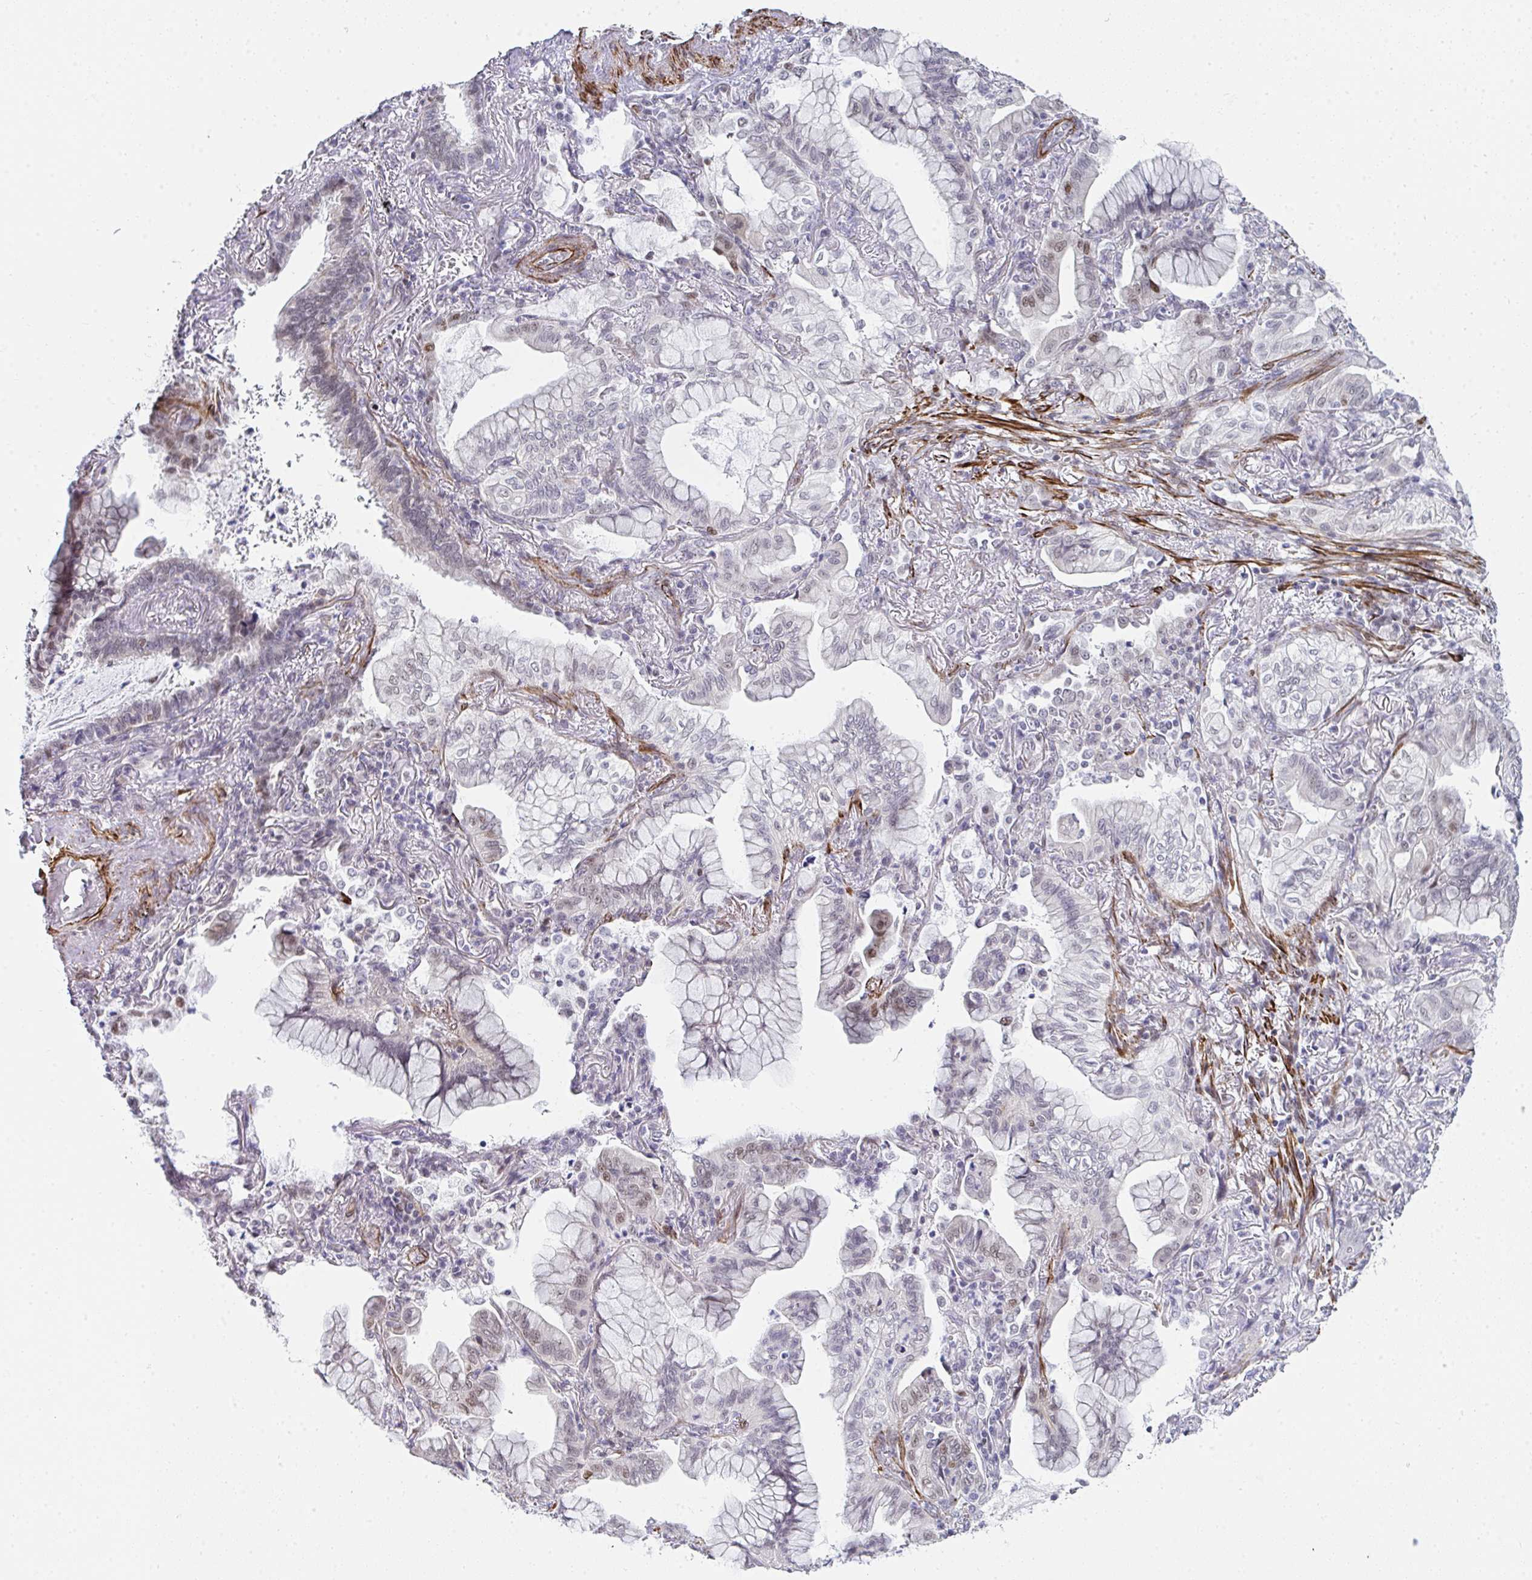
{"staining": {"intensity": "moderate", "quantity": "<25%", "location": "nuclear"}, "tissue": "lung cancer", "cell_type": "Tumor cells", "image_type": "cancer", "snomed": [{"axis": "morphology", "description": "Adenocarcinoma, NOS"}, {"axis": "topography", "description": "Lung"}], "caption": "Lung cancer stained with immunohistochemistry shows moderate nuclear expression in approximately <25% of tumor cells.", "gene": "GINS2", "patient": {"sex": "male", "age": 77}}